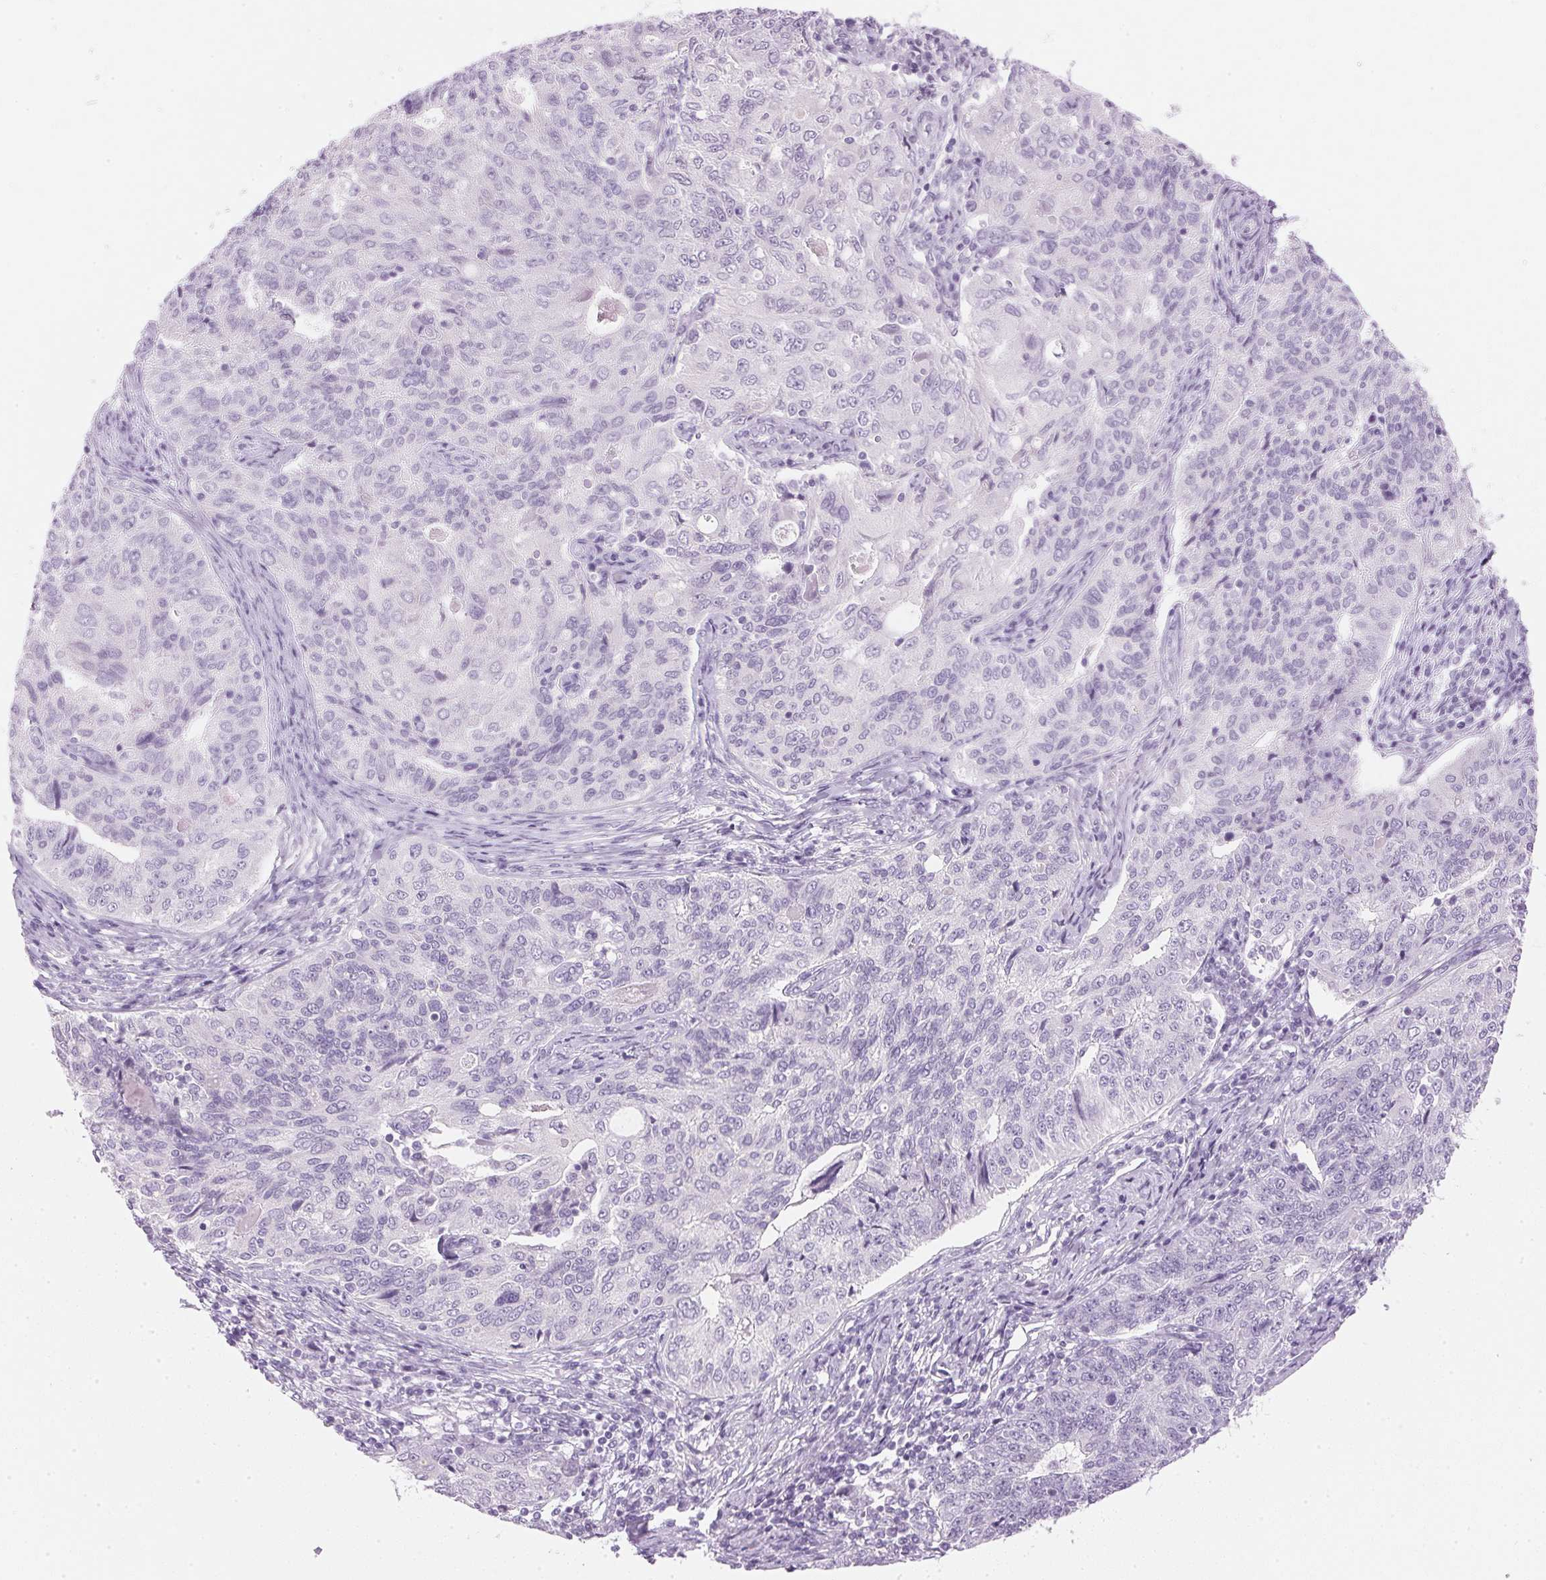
{"staining": {"intensity": "negative", "quantity": "none", "location": "none"}, "tissue": "endometrial cancer", "cell_type": "Tumor cells", "image_type": "cancer", "snomed": [{"axis": "morphology", "description": "Adenocarcinoma, NOS"}, {"axis": "topography", "description": "Endometrium"}], "caption": "Protein analysis of endometrial adenocarcinoma exhibits no significant expression in tumor cells. Nuclei are stained in blue.", "gene": "IGFBP1", "patient": {"sex": "female", "age": 43}}